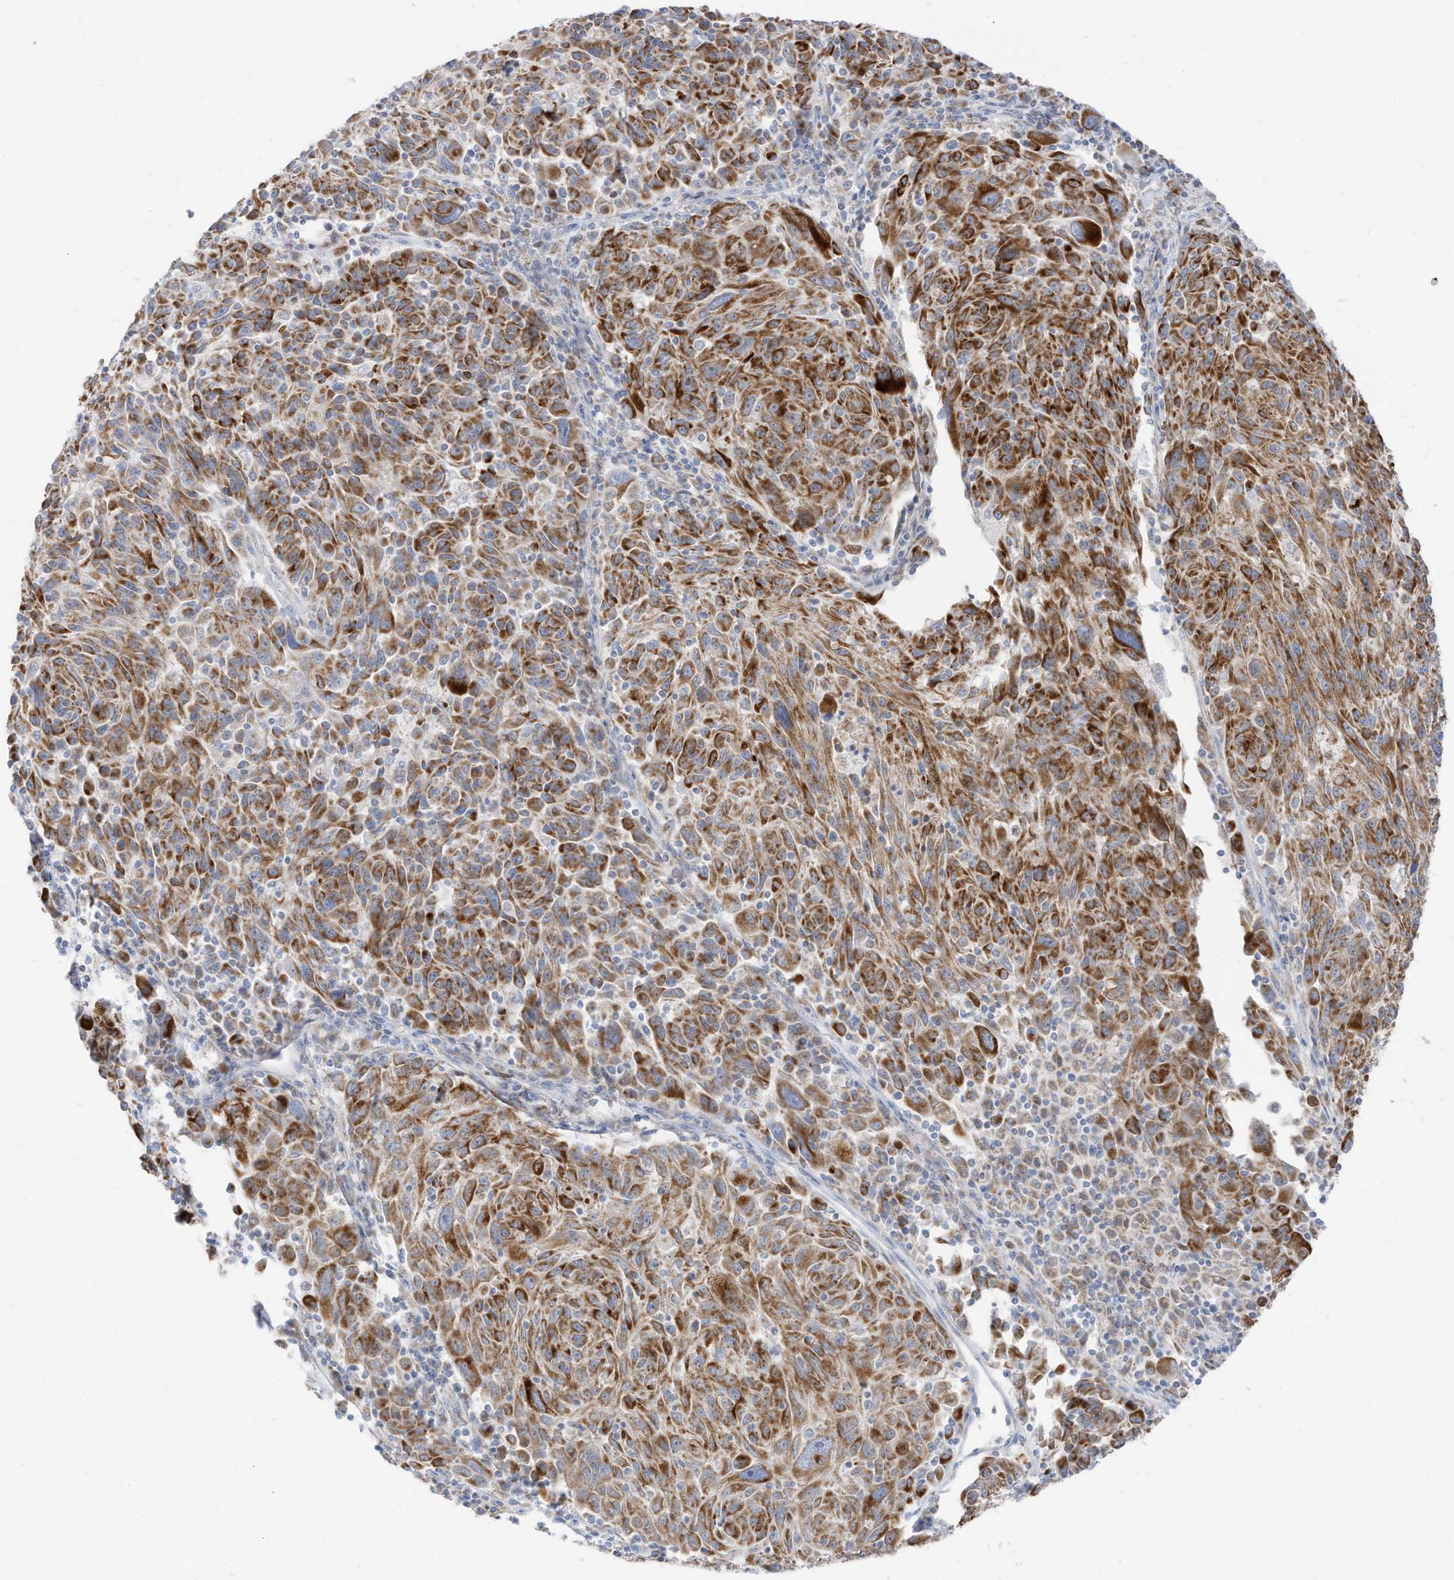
{"staining": {"intensity": "moderate", "quantity": ">75%", "location": "cytoplasmic/membranous"}, "tissue": "melanoma", "cell_type": "Tumor cells", "image_type": "cancer", "snomed": [{"axis": "morphology", "description": "Malignant melanoma, NOS"}, {"axis": "topography", "description": "Skin"}], "caption": "A histopathology image of malignant melanoma stained for a protein displays moderate cytoplasmic/membranous brown staining in tumor cells.", "gene": "ETHE1", "patient": {"sex": "male", "age": 53}}